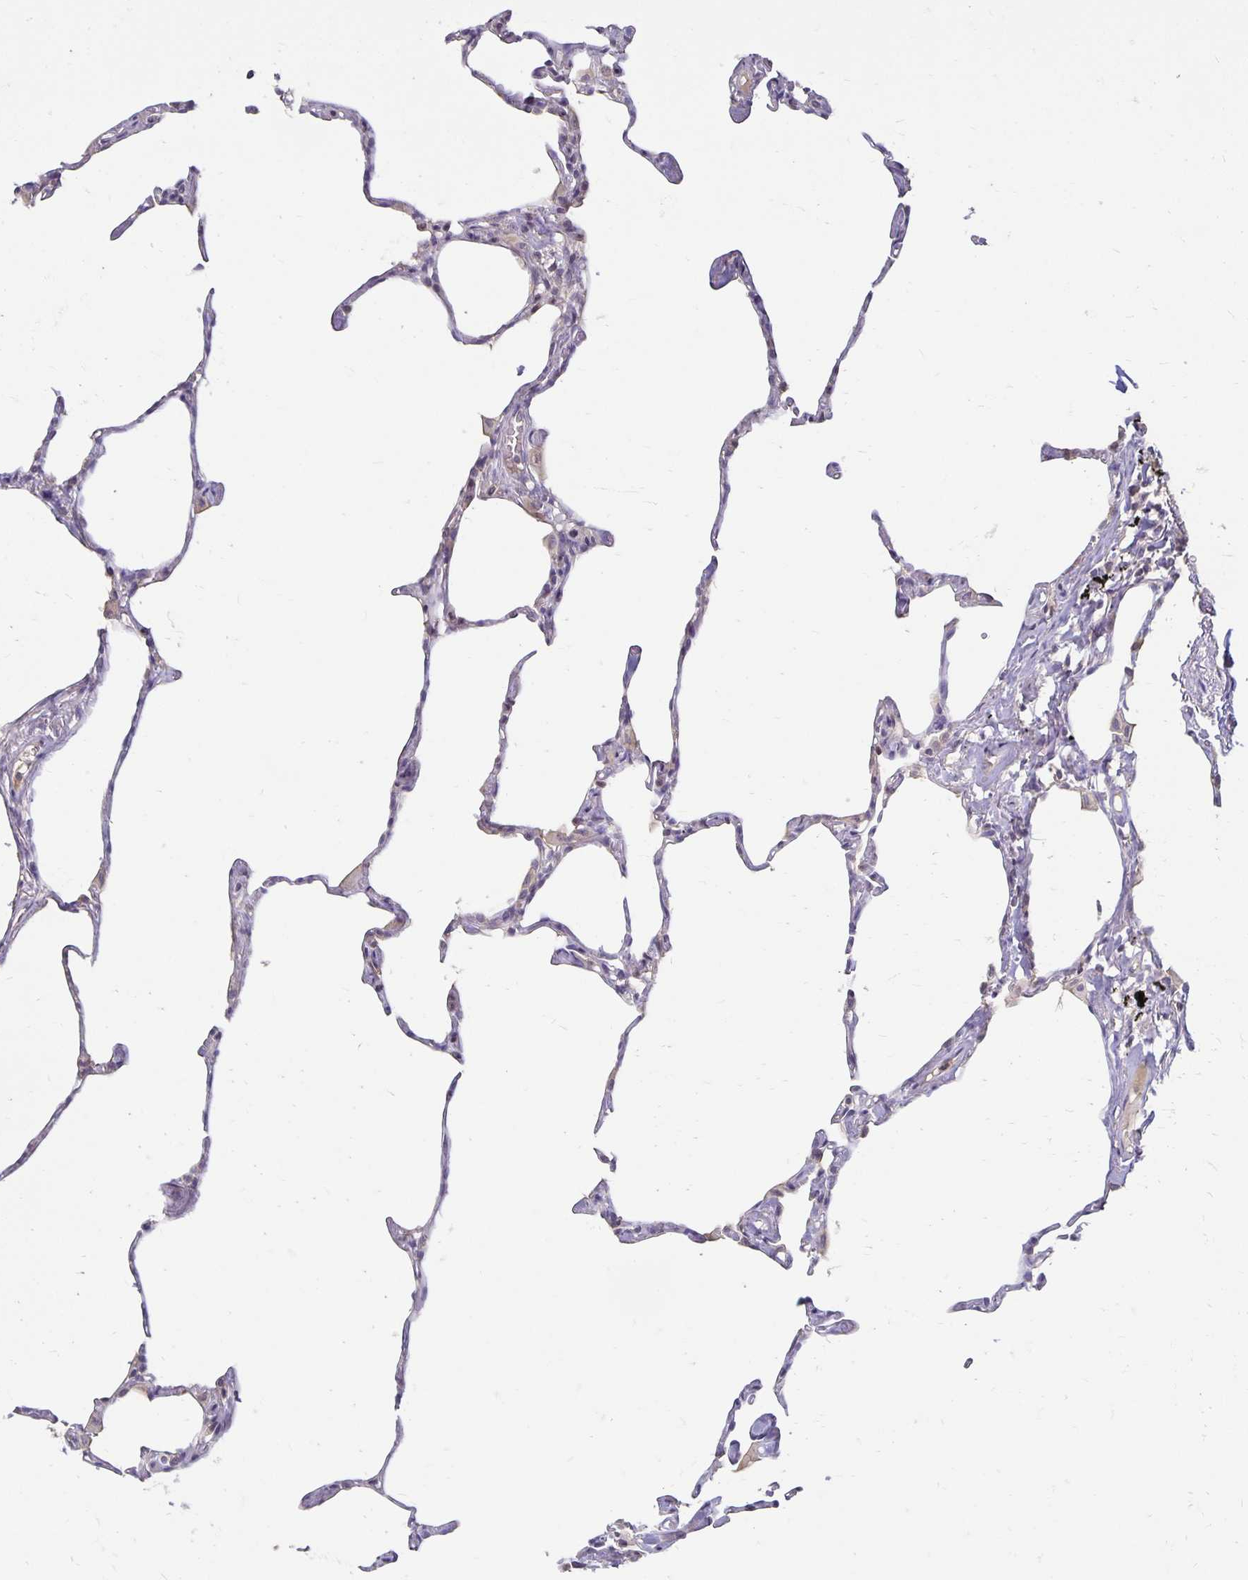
{"staining": {"intensity": "weak", "quantity": "<25%", "location": "cytoplasmic/membranous"}, "tissue": "lung", "cell_type": "Alveolar cells", "image_type": "normal", "snomed": [{"axis": "morphology", "description": "Normal tissue, NOS"}, {"axis": "topography", "description": "Lung"}], "caption": "Immunohistochemistry micrograph of unremarkable lung: lung stained with DAB displays no significant protein expression in alveolar cells.", "gene": "CST6", "patient": {"sex": "male", "age": 65}}